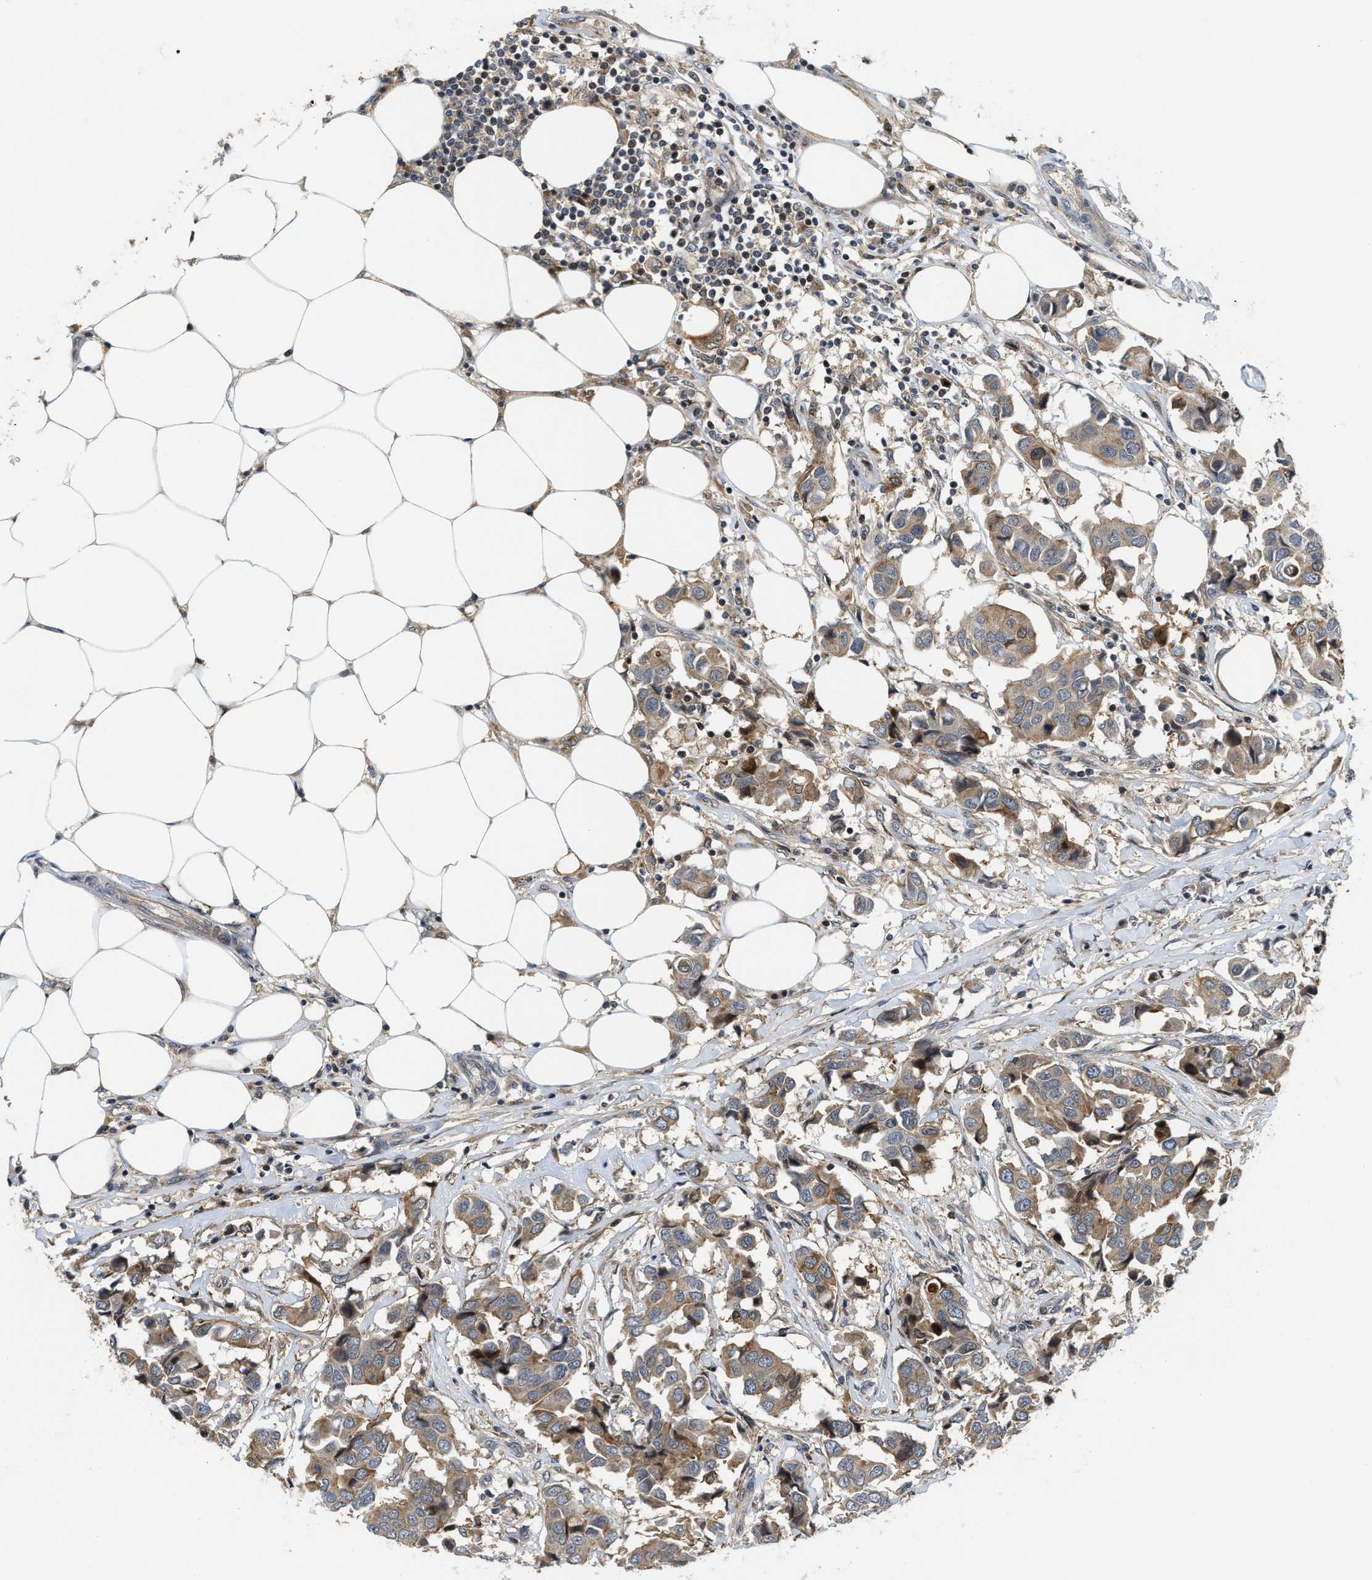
{"staining": {"intensity": "weak", "quantity": ">75%", "location": "cytoplasmic/membranous"}, "tissue": "breast cancer", "cell_type": "Tumor cells", "image_type": "cancer", "snomed": [{"axis": "morphology", "description": "Duct carcinoma"}, {"axis": "topography", "description": "Breast"}], "caption": "Breast cancer was stained to show a protein in brown. There is low levels of weak cytoplasmic/membranous expression in approximately >75% of tumor cells.", "gene": "DNAJC28", "patient": {"sex": "female", "age": 80}}